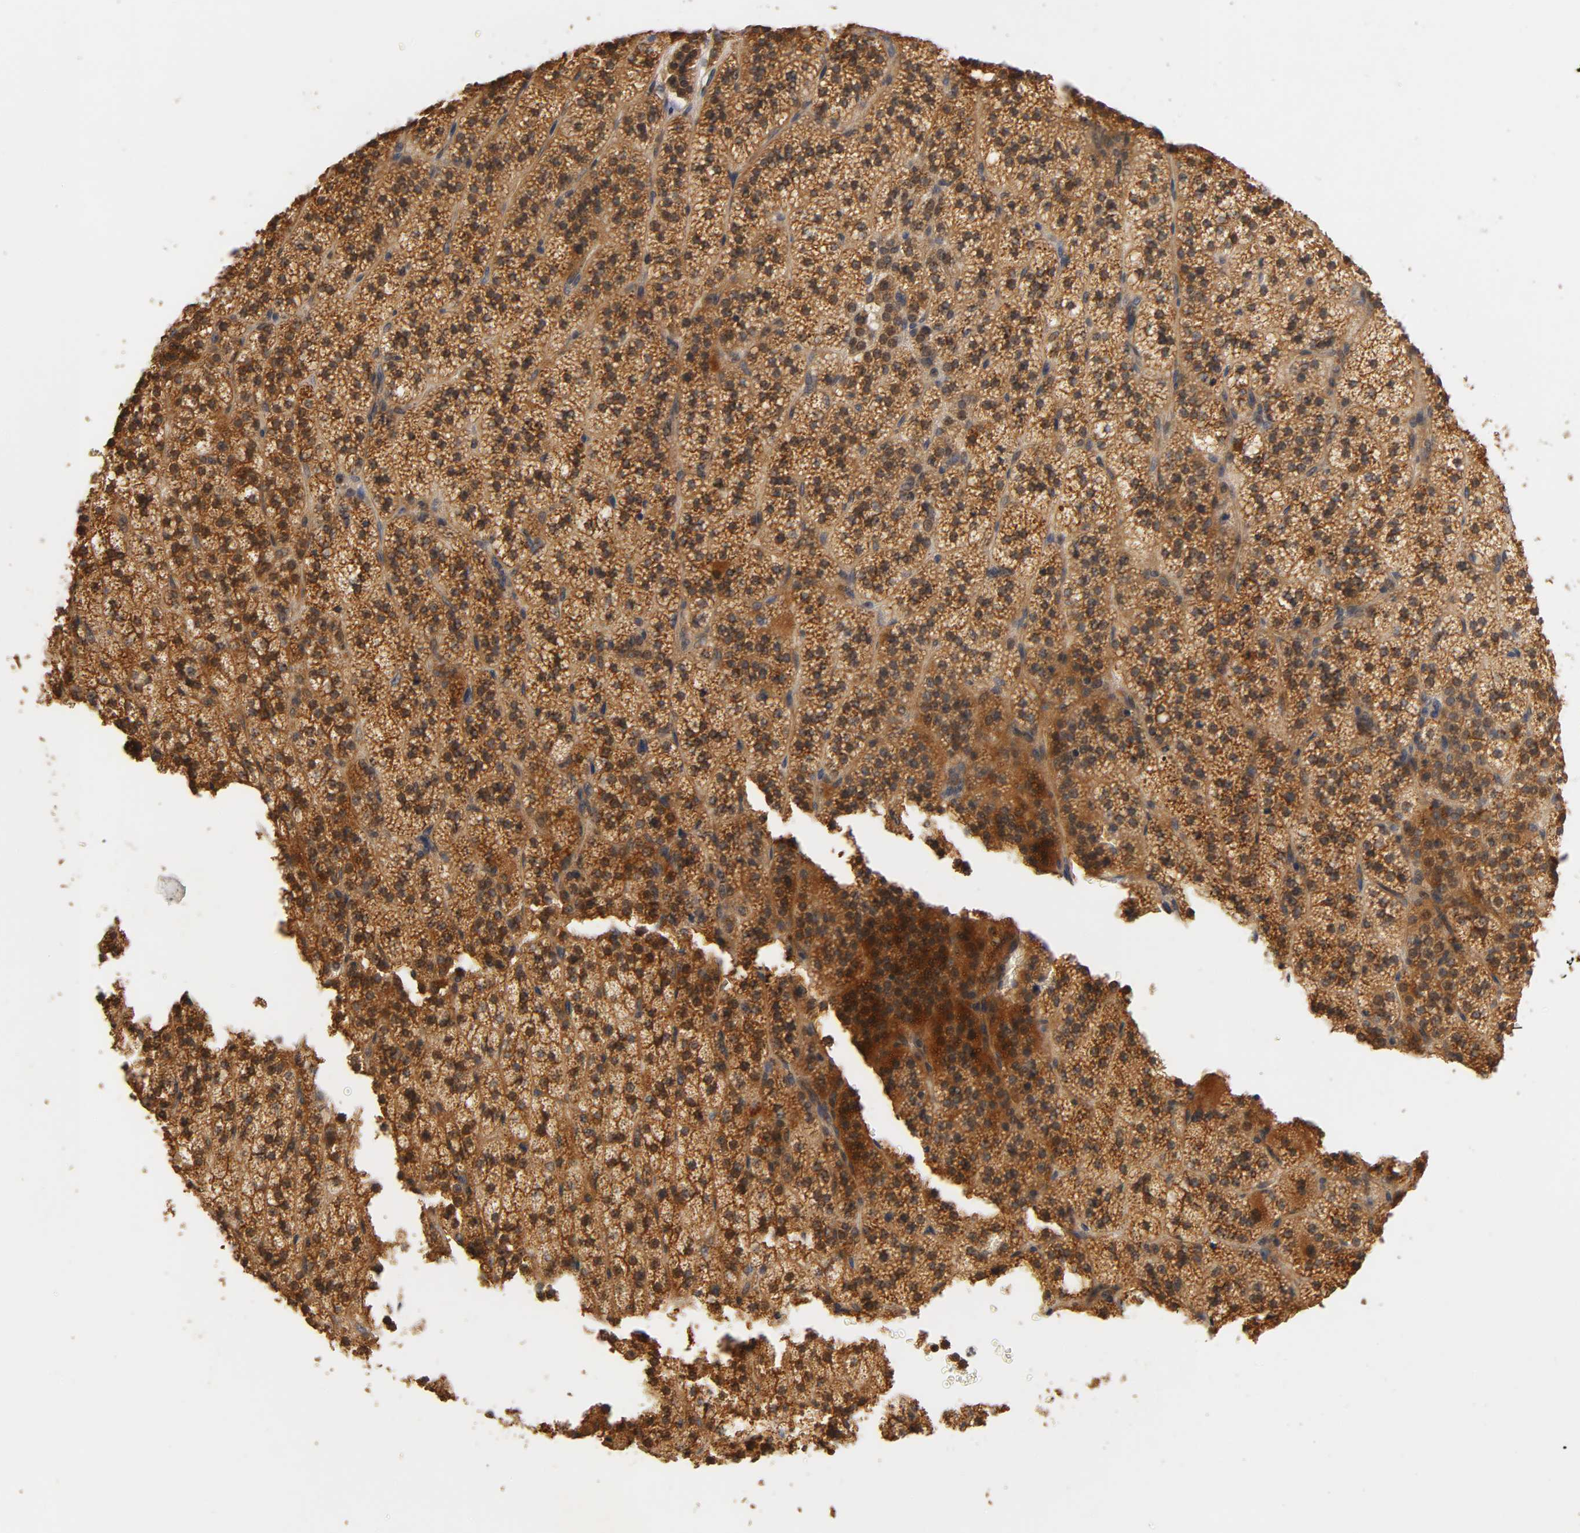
{"staining": {"intensity": "strong", "quantity": ">75%", "location": "cytoplasmic/membranous"}, "tissue": "adrenal gland", "cell_type": "Glandular cells", "image_type": "normal", "snomed": [{"axis": "morphology", "description": "Normal tissue, NOS"}, {"axis": "topography", "description": "Adrenal gland"}], "caption": "Glandular cells show strong cytoplasmic/membranous positivity in about >75% of cells in benign adrenal gland.", "gene": "SCAP", "patient": {"sex": "male", "age": 35}}